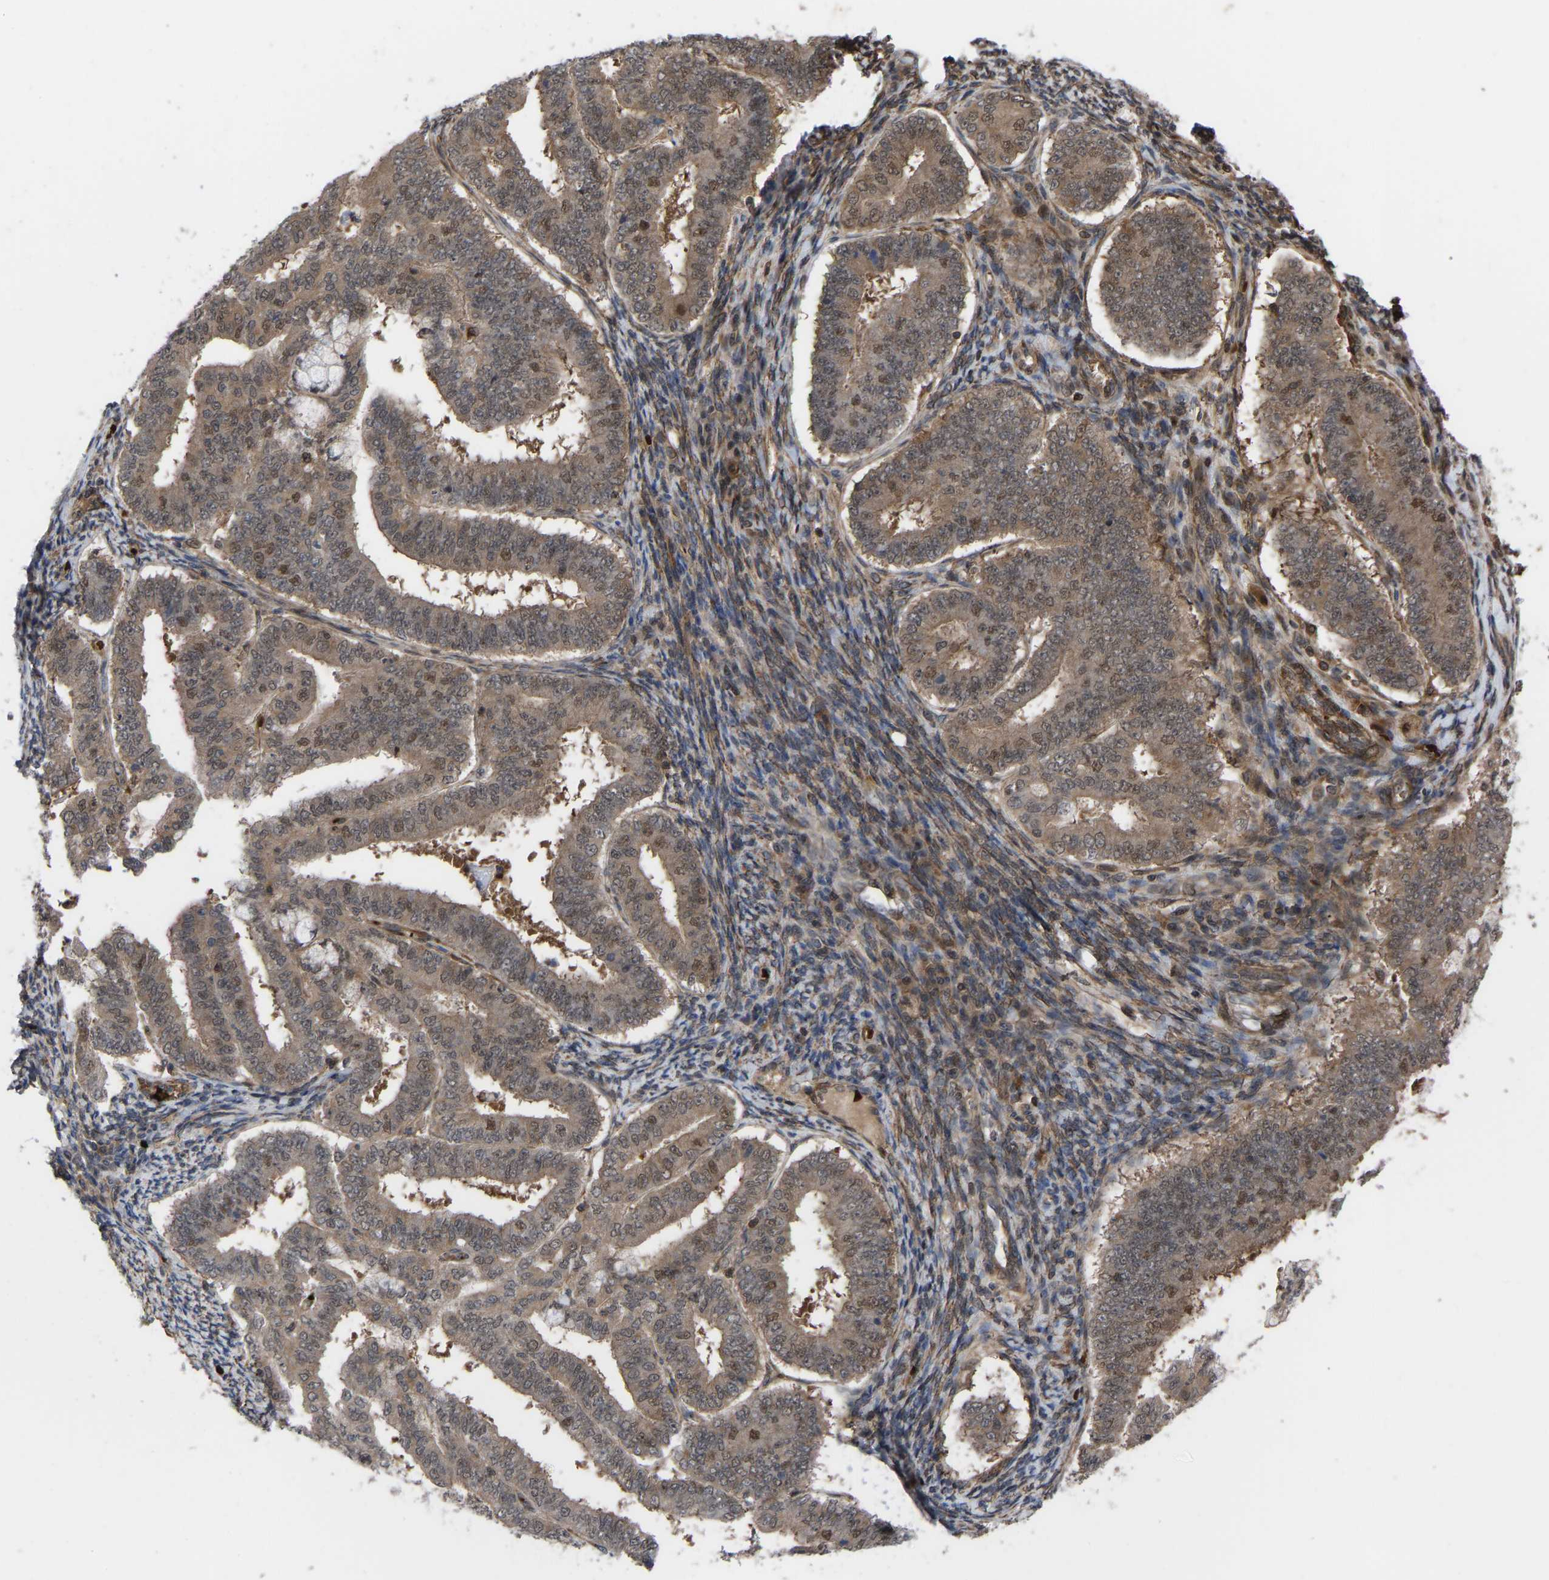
{"staining": {"intensity": "moderate", "quantity": ">75%", "location": "cytoplasmic/membranous,nuclear"}, "tissue": "endometrial cancer", "cell_type": "Tumor cells", "image_type": "cancer", "snomed": [{"axis": "morphology", "description": "Adenocarcinoma, NOS"}, {"axis": "topography", "description": "Endometrium"}], "caption": "An image showing moderate cytoplasmic/membranous and nuclear staining in approximately >75% of tumor cells in endometrial cancer, as visualized by brown immunohistochemical staining.", "gene": "CYP7B1", "patient": {"sex": "female", "age": 63}}